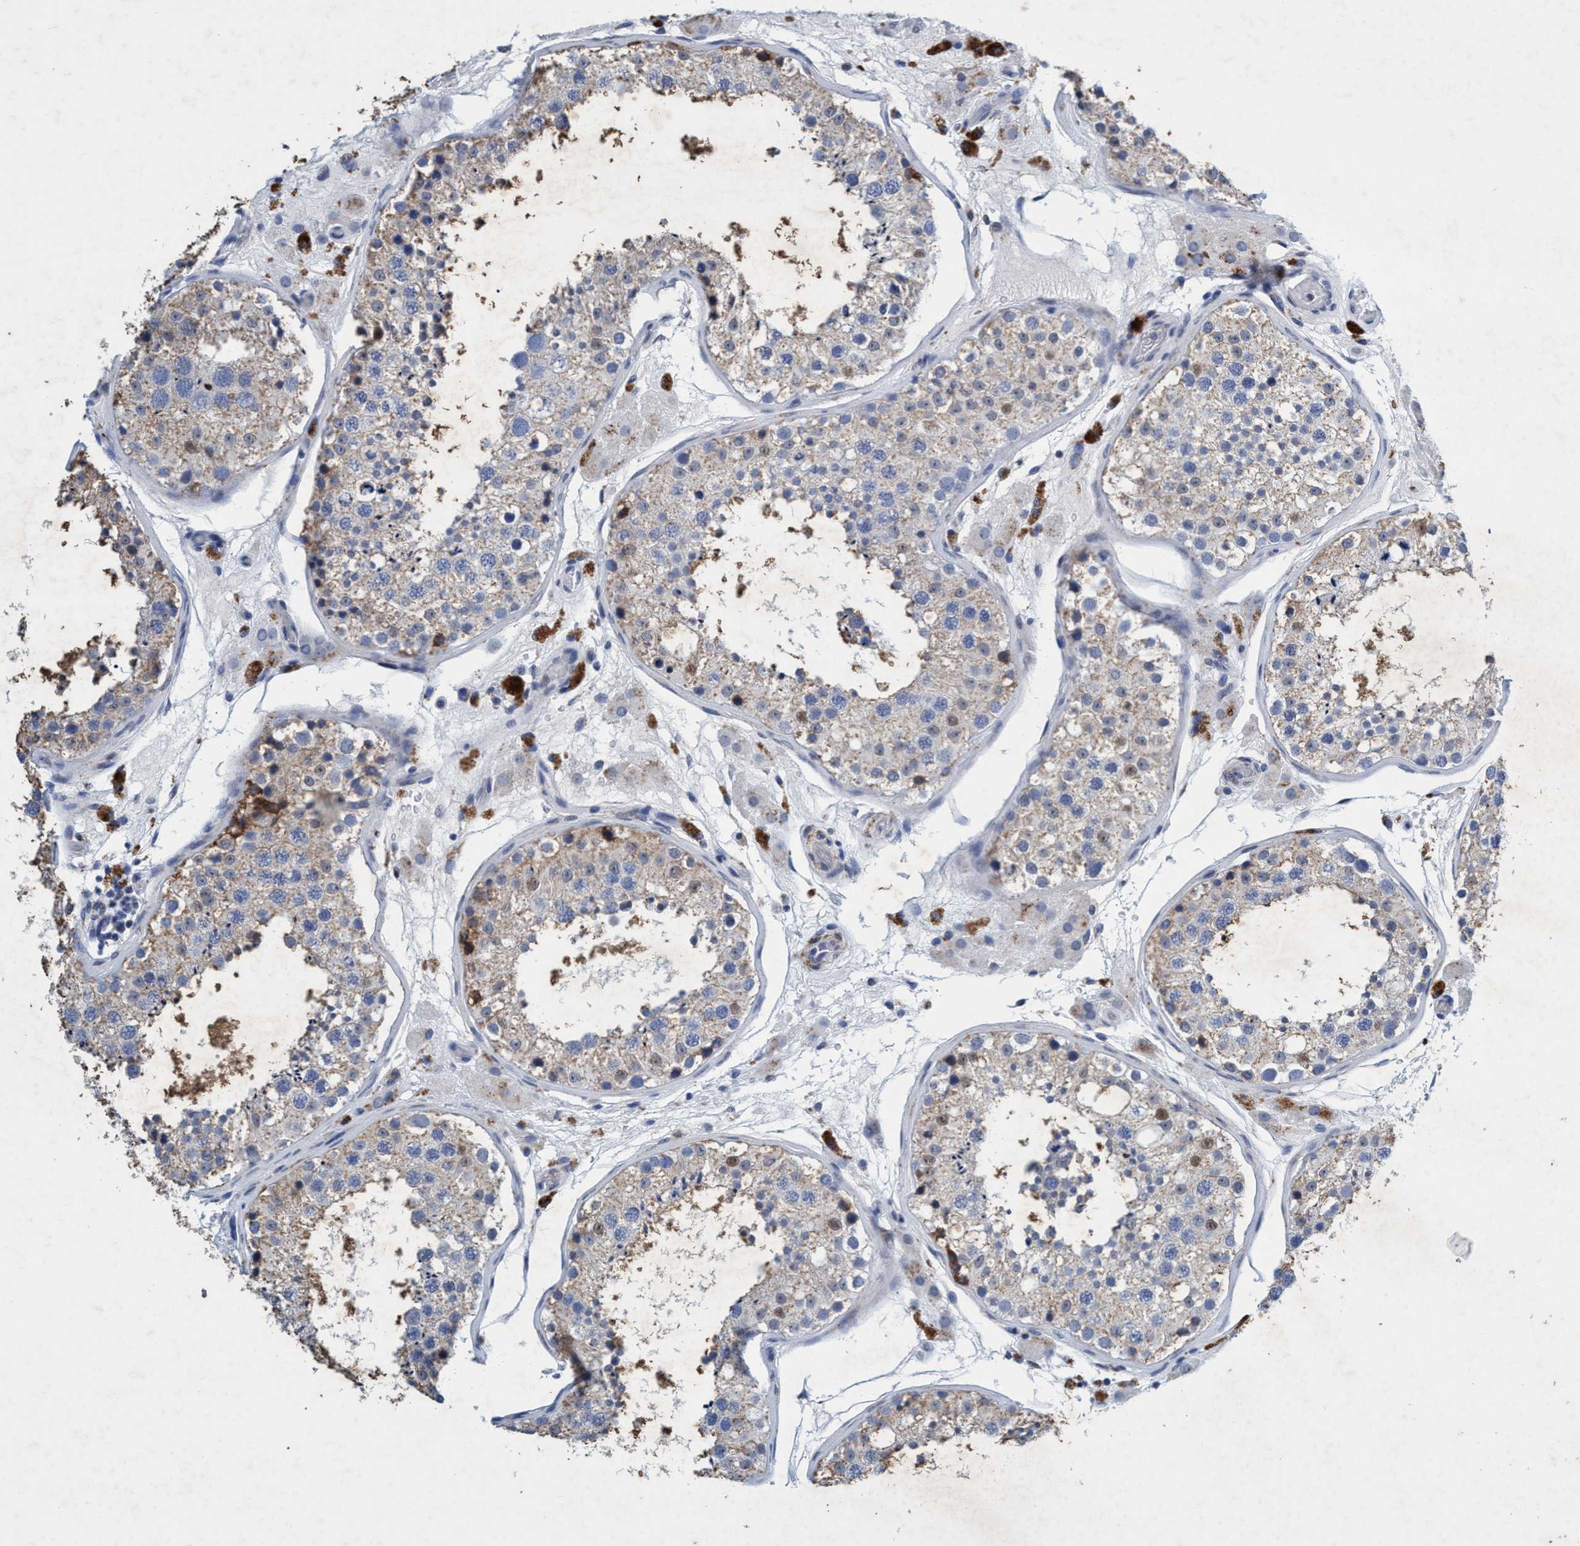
{"staining": {"intensity": "moderate", "quantity": "<25%", "location": "cytoplasmic/membranous"}, "tissue": "testis", "cell_type": "Cells in seminiferous ducts", "image_type": "normal", "snomed": [{"axis": "morphology", "description": "Normal tissue, NOS"}, {"axis": "topography", "description": "Testis"}, {"axis": "topography", "description": "Epididymis"}], "caption": "Protein expression analysis of unremarkable testis reveals moderate cytoplasmic/membranous expression in approximately <25% of cells in seminiferous ducts. (IHC, brightfield microscopy, high magnification).", "gene": "GRB14", "patient": {"sex": "male", "age": 26}}